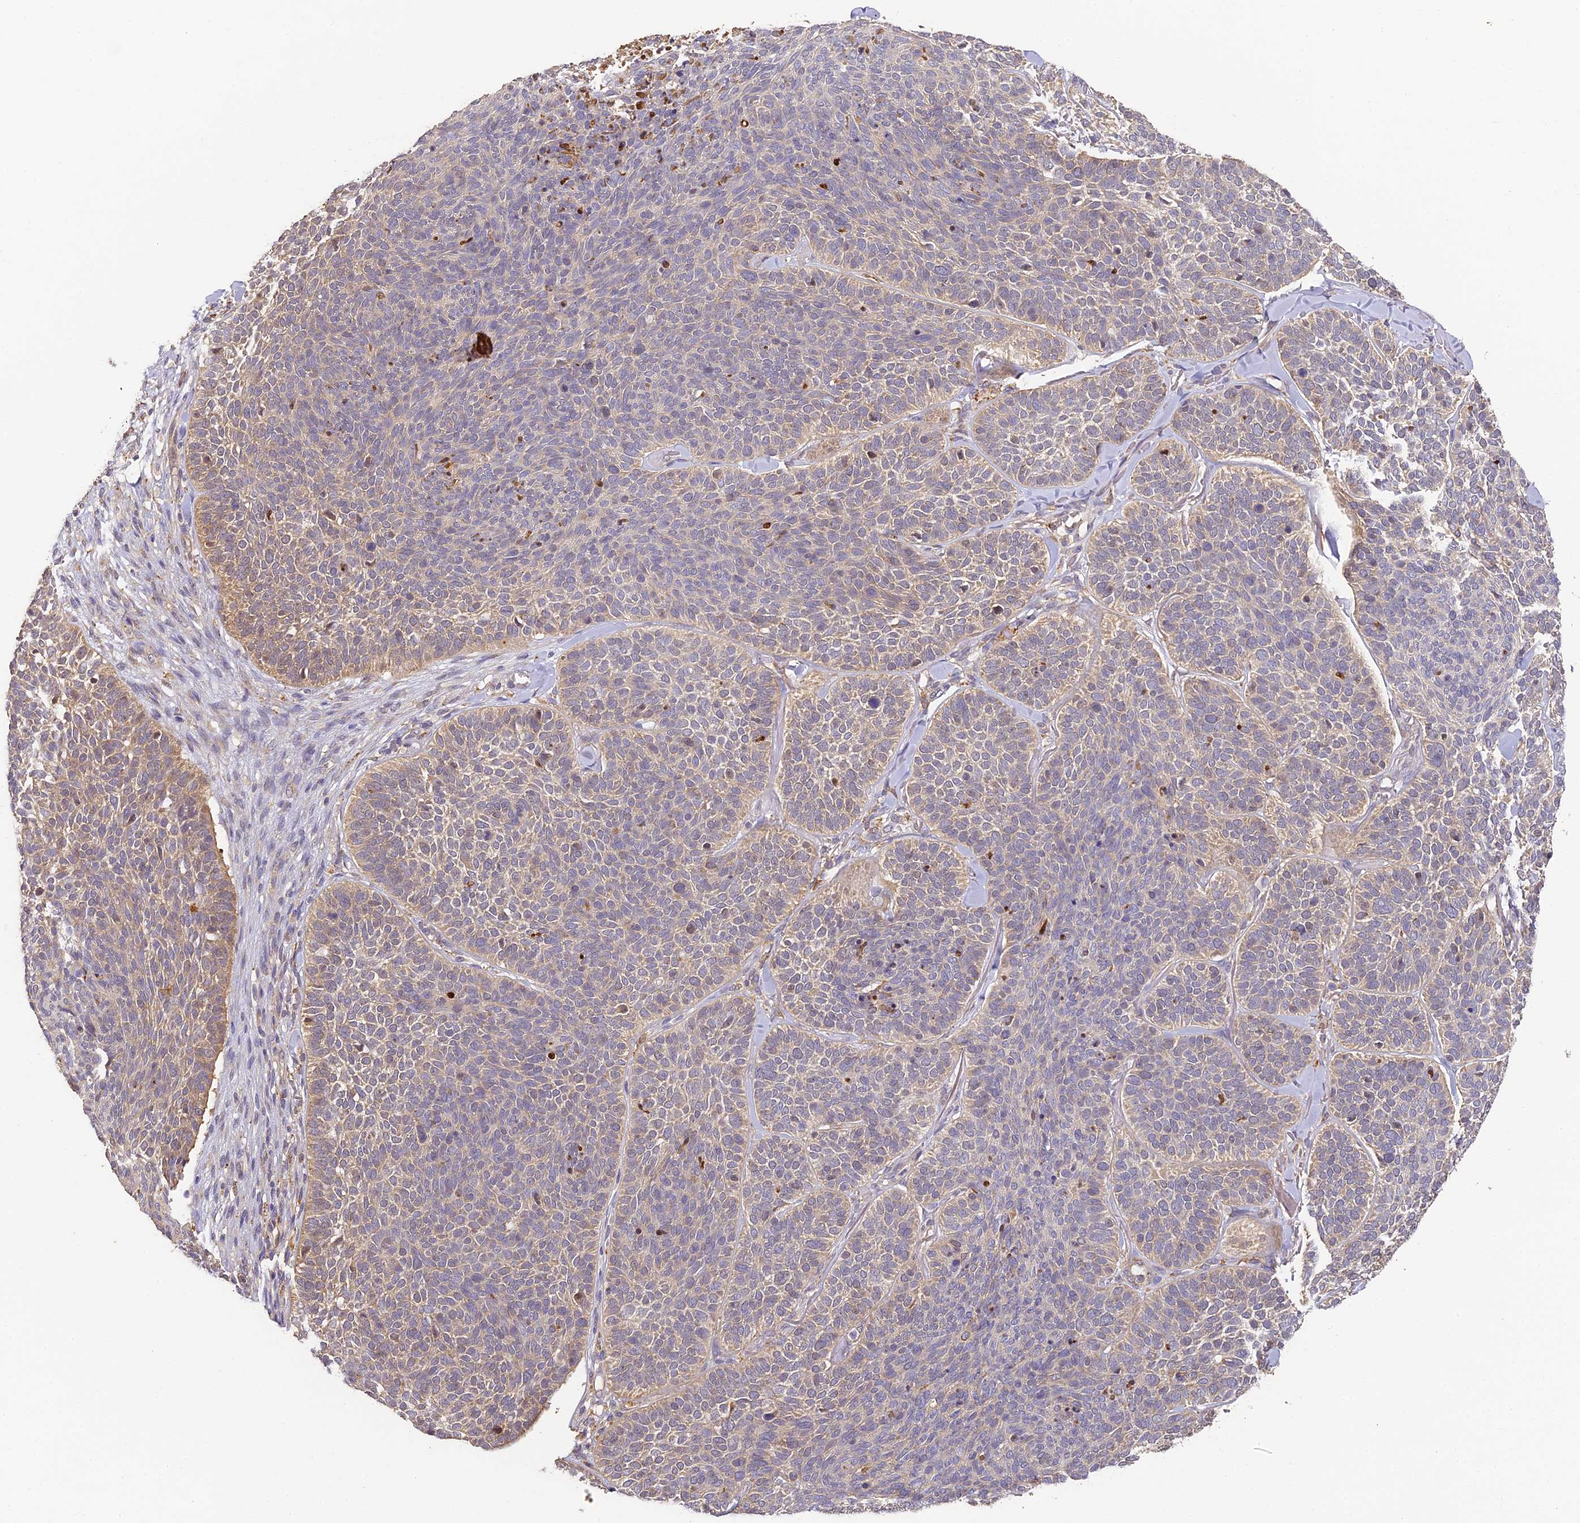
{"staining": {"intensity": "weak", "quantity": "25%-75%", "location": "cytoplasmic/membranous"}, "tissue": "skin cancer", "cell_type": "Tumor cells", "image_type": "cancer", "snomed": [{"axis": "morphology", "description": "Basal cell carcinoma"}, {"axis": "topography", "description": "Skin"}], "caption": "Weak cytoplasmic/membranous expression is appreciated in approximately 25%-75% of tumor cells in skin cancer (basal cell carcinoma).", "gene": "YAE1", "patient": {"sex": "male", "age": 85}}